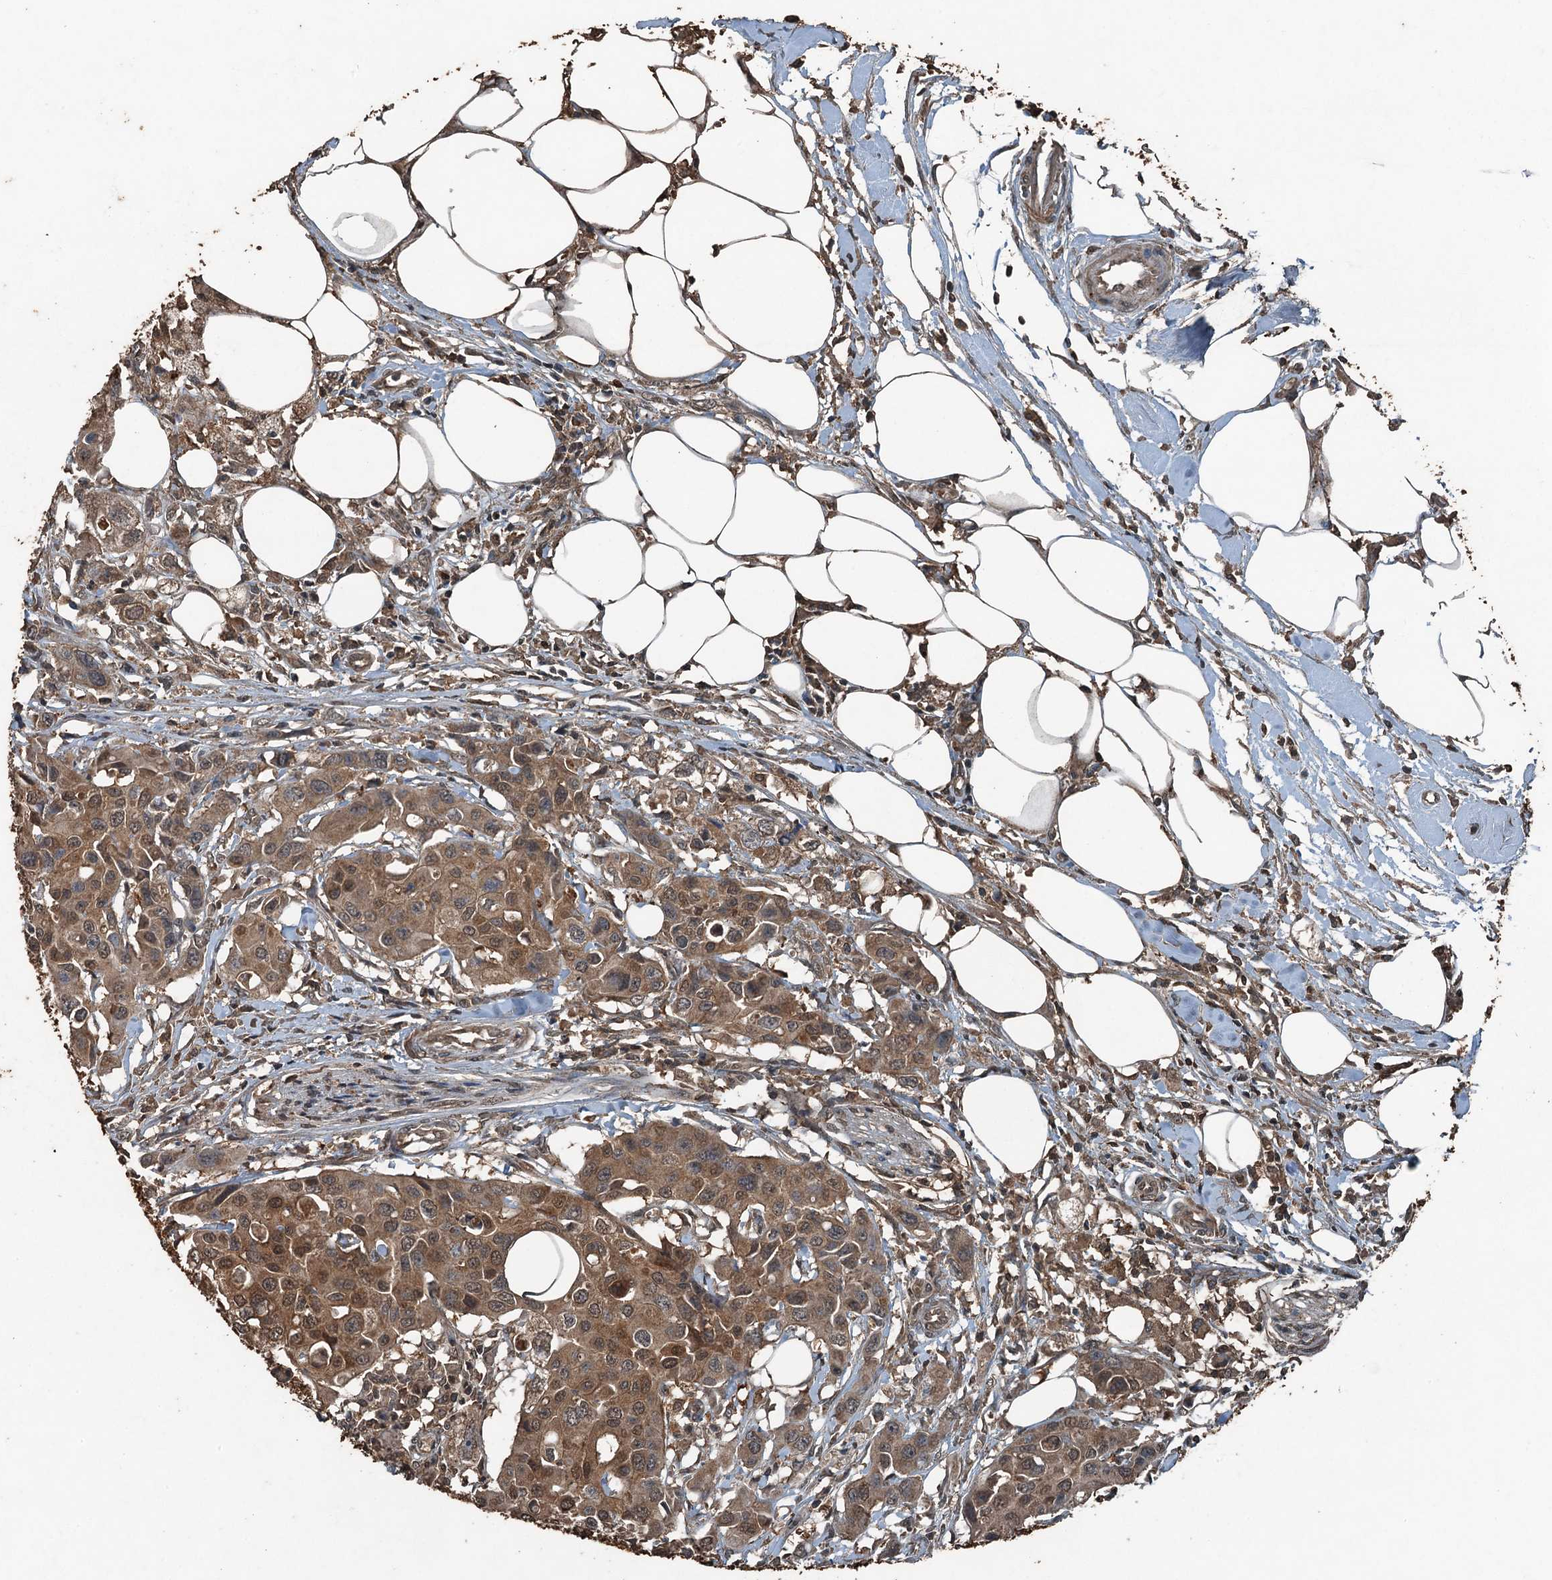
{"staining": {"intensity": "moderate", "quantity": ">75%", "location": "cytoplasmic/membranous"}, "tissue": "colorectal cancer", "cell_type": "Tumor cells", "image_type": "cancer", "snomed": [{"axis": "morphology", "description": "Adenocarcinoma, NOS"}, {"axis": "topography", "description": "Colon"}], "caption": "DAB (3,3'-diaminobenzidine) immunohistochemical staining of human colorectal adenocarcinoma reveals moderate cytoplasmic/membranous protein staining in approximately >75% of tumor cells. The staining was performed using DAB (3,3'-diaminobenzidine) to visualize the protein expression in brown, while the nuclei were stained in blue with hematoxylin (Magnification: 20x).", "gene": "TCTN1", "patient": {"sex": "male", "age": 77}}